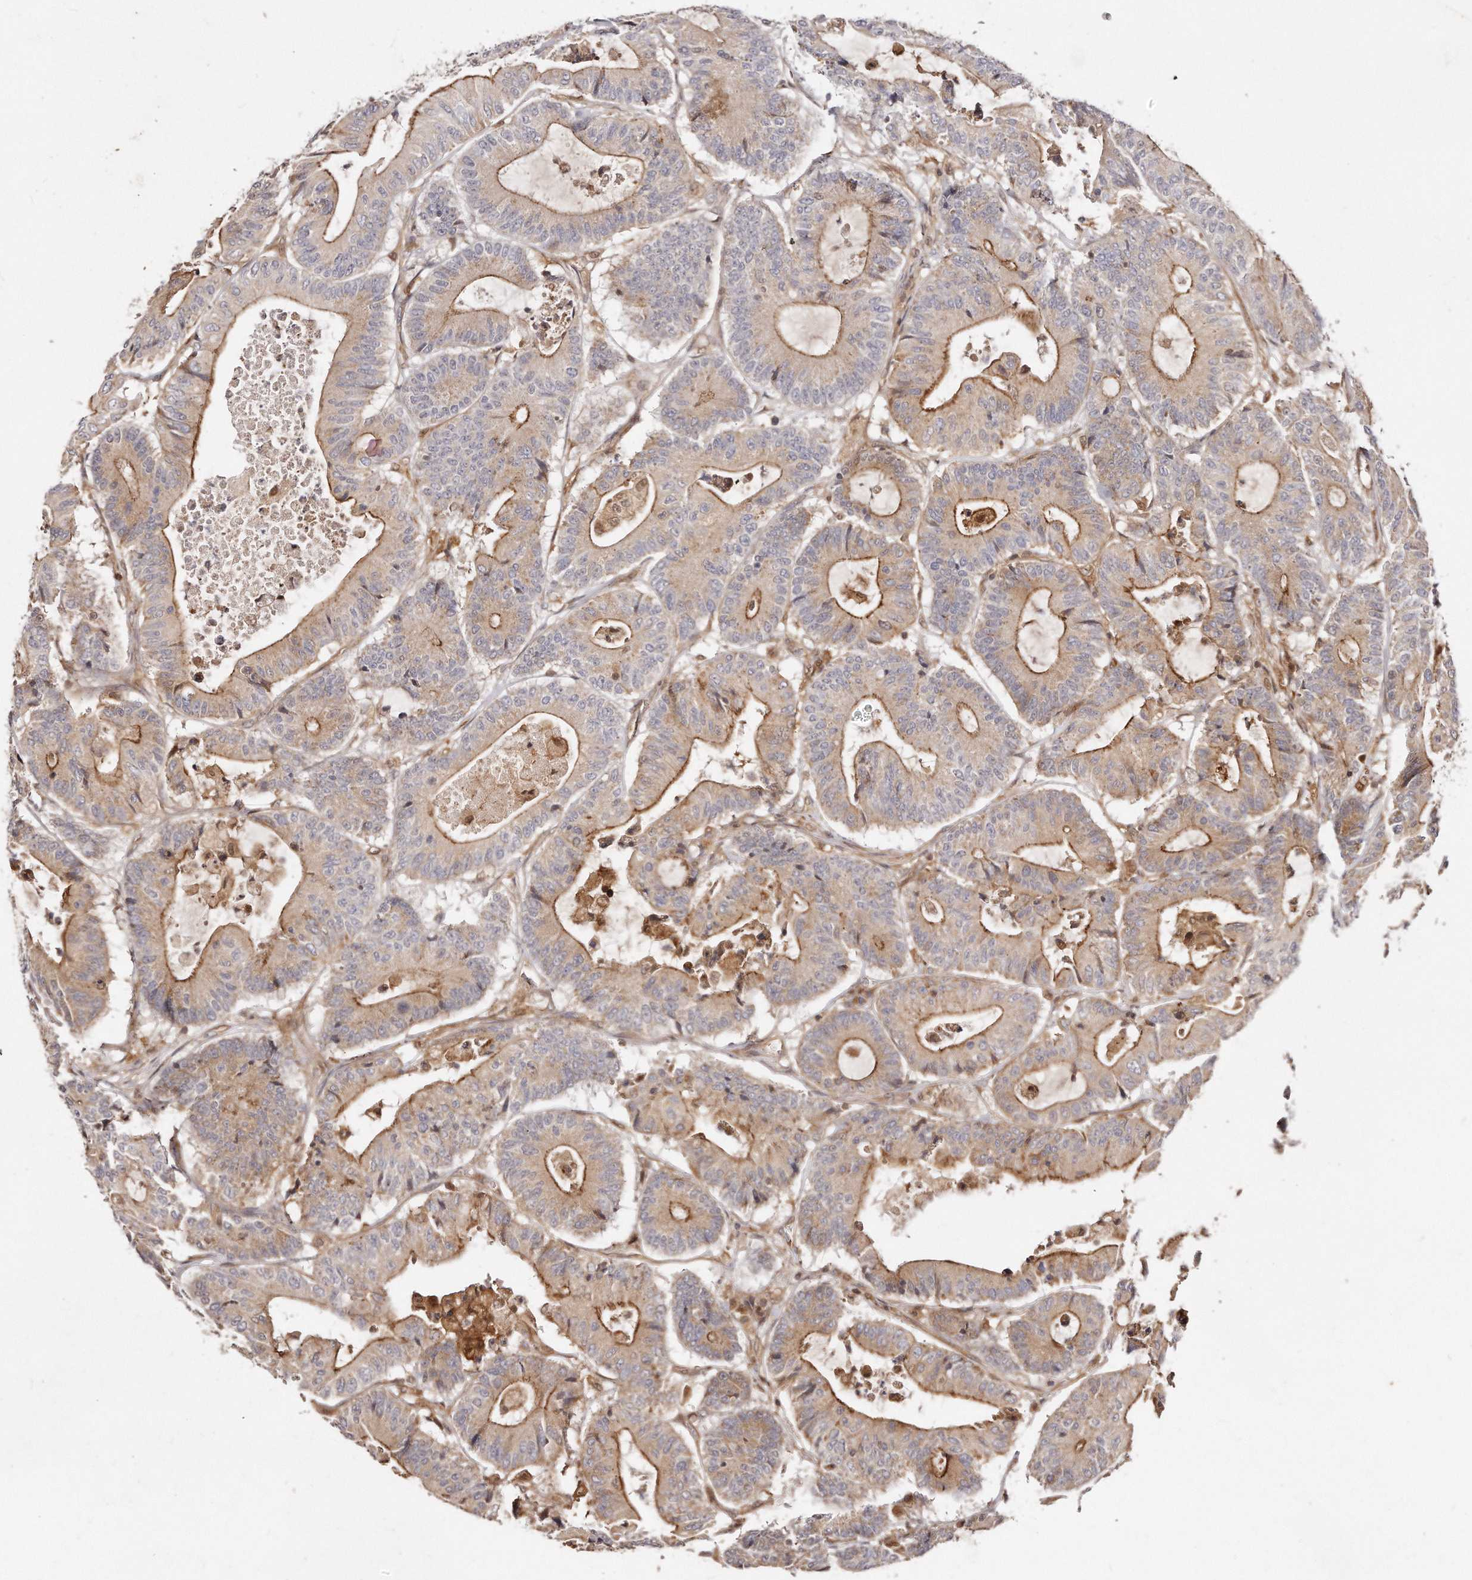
{"staining": {"intensity": "moderate", "quantity": ">75%", "location": "cytoplasmic/membranous"}, "tissue": "colorectal cancer", "cell_type": "Tumor cells", "image_type": "cancer", "snomed": [{"axis": "morphology", "description": "Adenocarcinoma, NOS"}, {"axis": "topography", "description": "Colon"}], "caption": "A brown stain labels moderate cytoplasmic/membranous expression of a protein in adenocarcinoma (colorectal) tumor cells.", "gene": "GBP4", "patient": {"sex": "female", "age": 84}}